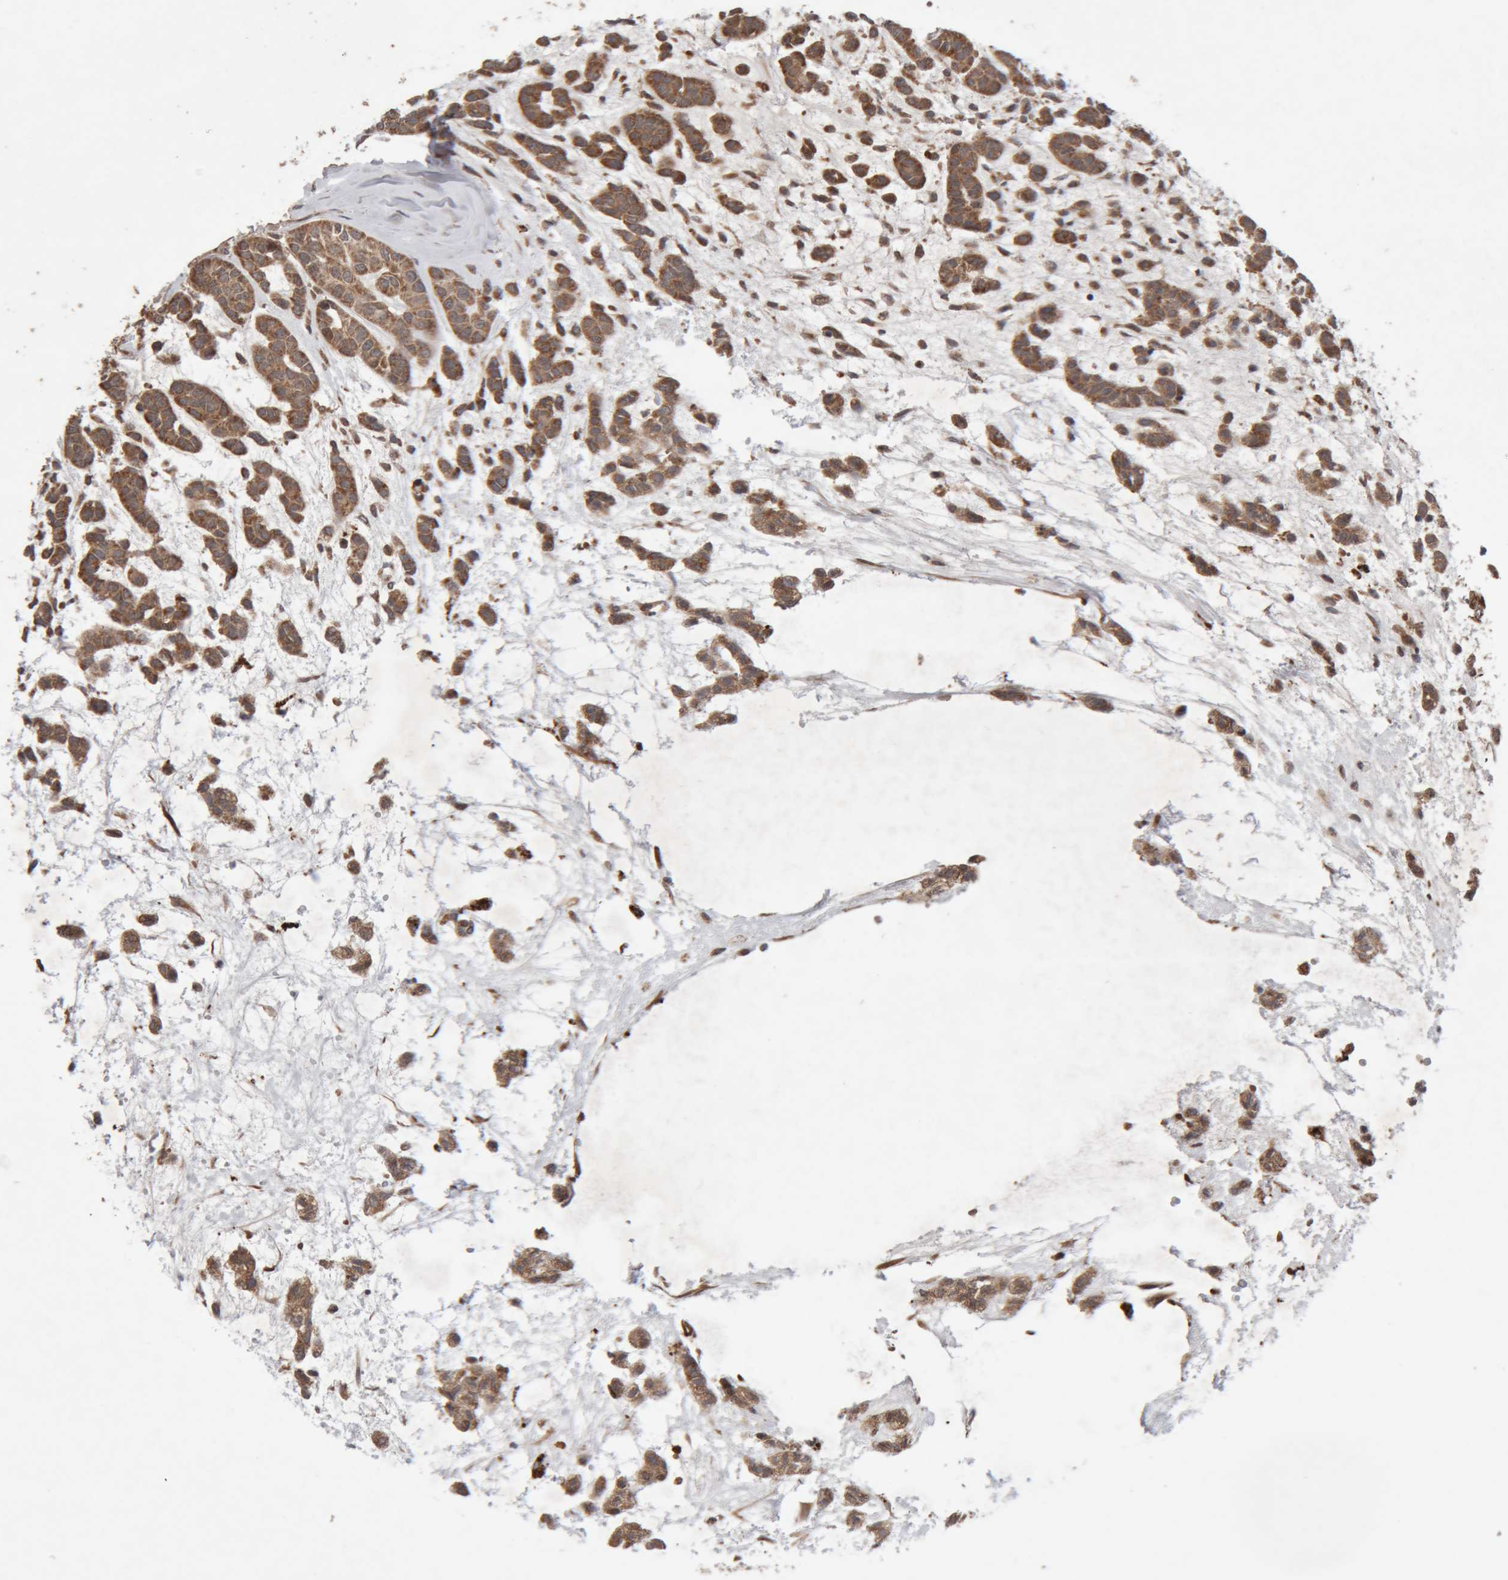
{"staining": {"intensity": "moderate", "quantity": ">75%", "location": "cytoplasmic/membranous"}, "tissue": "head and neck cancer", "cell_type": "Tumor cells", "image_type": "cancer", "snomed": [{"axis": "morphology", "description": "Adenocarcinoma, NOS"}, {"axis": "morphology", "description": "Adenoma, NOS"}, {"axis": "topography", "description": "Head-Neck"}], "caption": "This photomicrograph demonstrates immunohistochemistry staining of human head and neck cancer (adenoma), with medium moderate cytoplasmic/membranous staining in approximately >75% of tumor cells.", "gene": "KIF21B", "patient": {"sex": "female", "age": 55}}